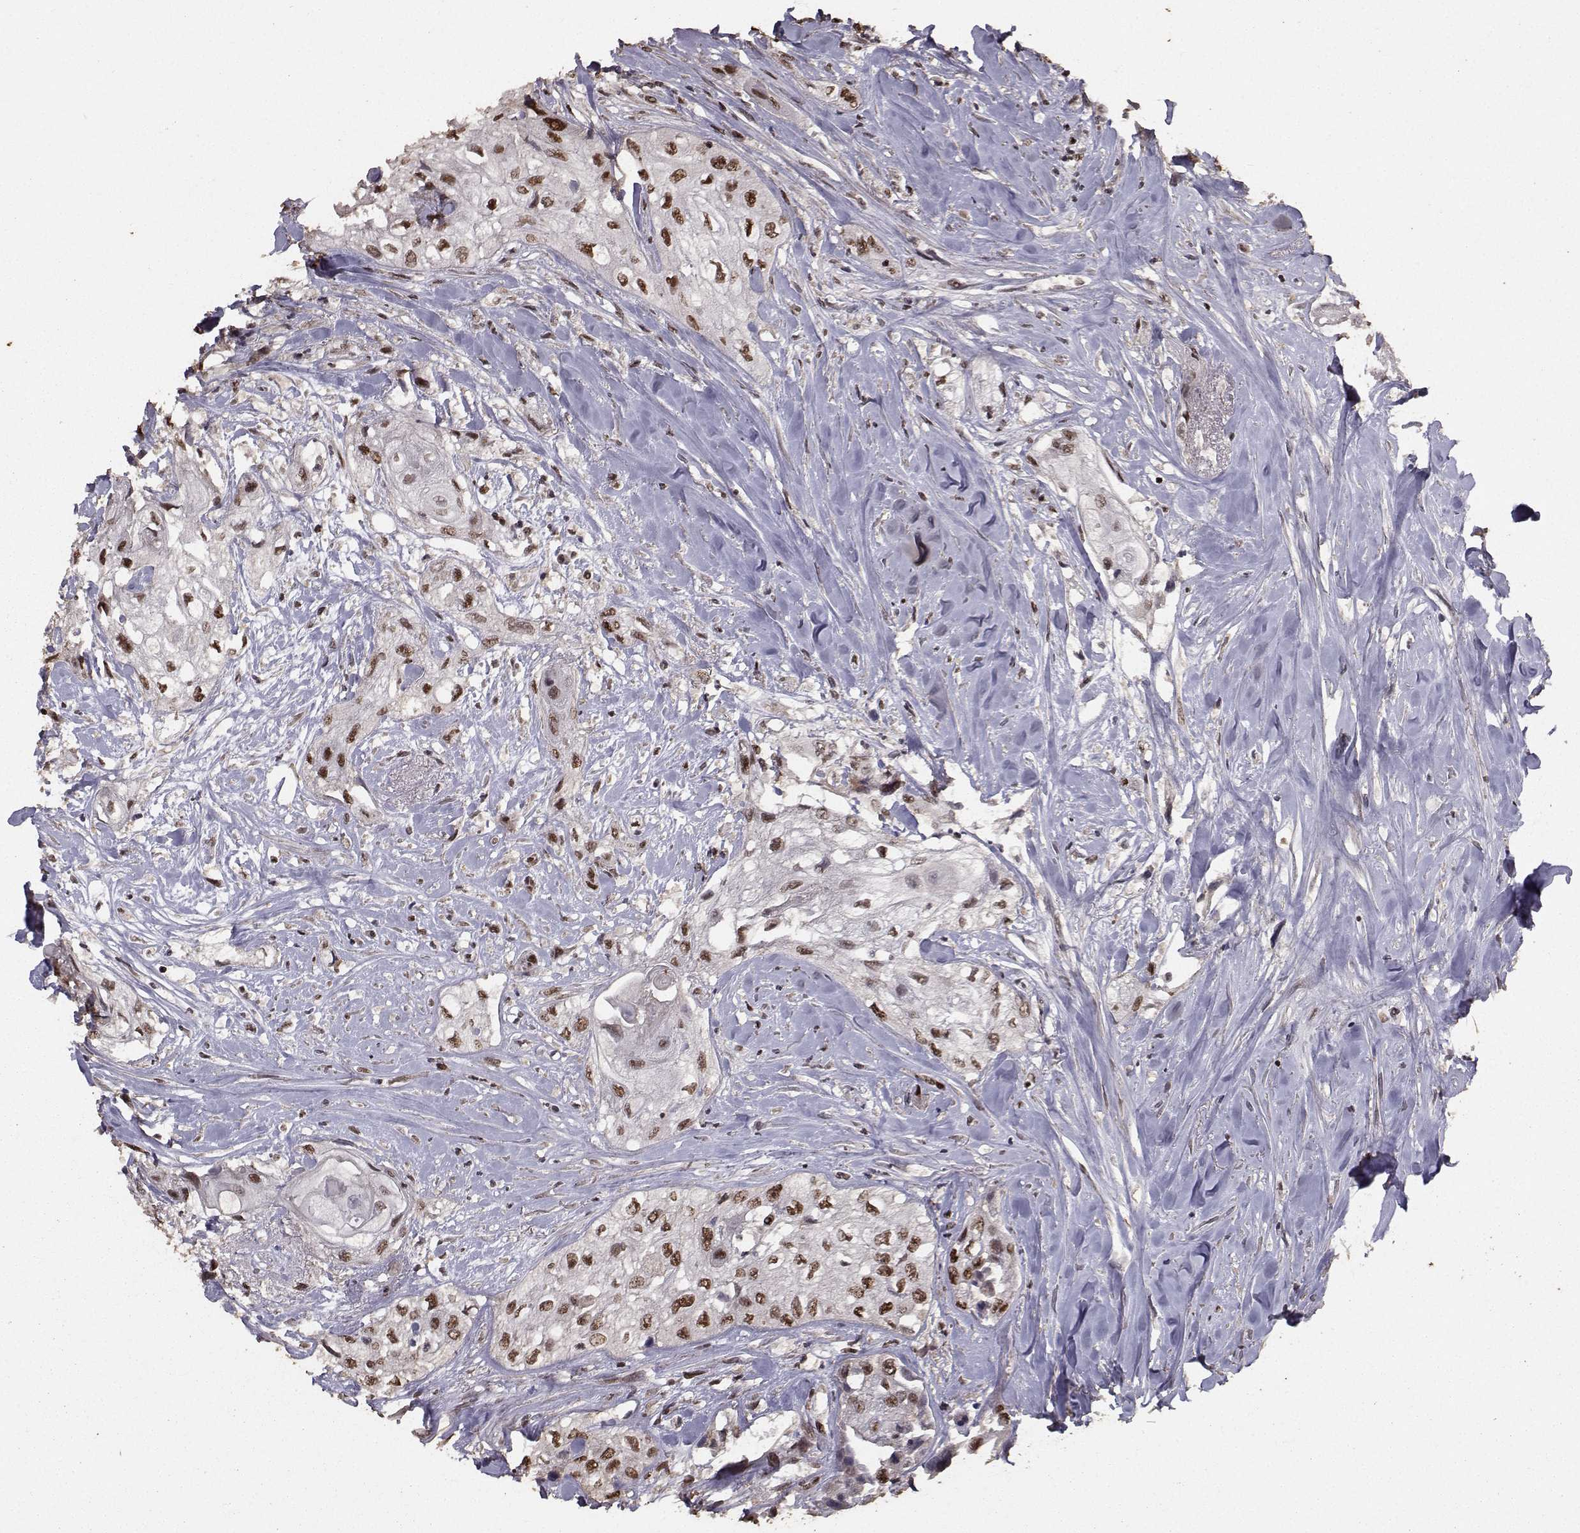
{"staining": {"intensity": "strong", "quantity": ">75%", "location": "nuclear"}, "tissue": "head and neck cancer", "cell_type": "Tumor cells", "image_type": "cancer", "snomed": [{"axis": "morphology", "description": "Normal tissue, NOS"}, {"axis": "morphology", "description": "Squamous cell carcinoma, NOS"}, {"axis": "topography", "description": "Oral tissue"}, {"axis": "topography", "description": "Peripheral nerve tissue"}, {"axis": "topography", "description": "Head-Neck"}], "caption": "Strong nuclear staining for a protein is appreciated in approximately >75% of tumor cells of head and neck squamous cell carcinoma using immunohistochemistry.", "gene": "SF1", "patient": {"sex": "female", "age": 59}}